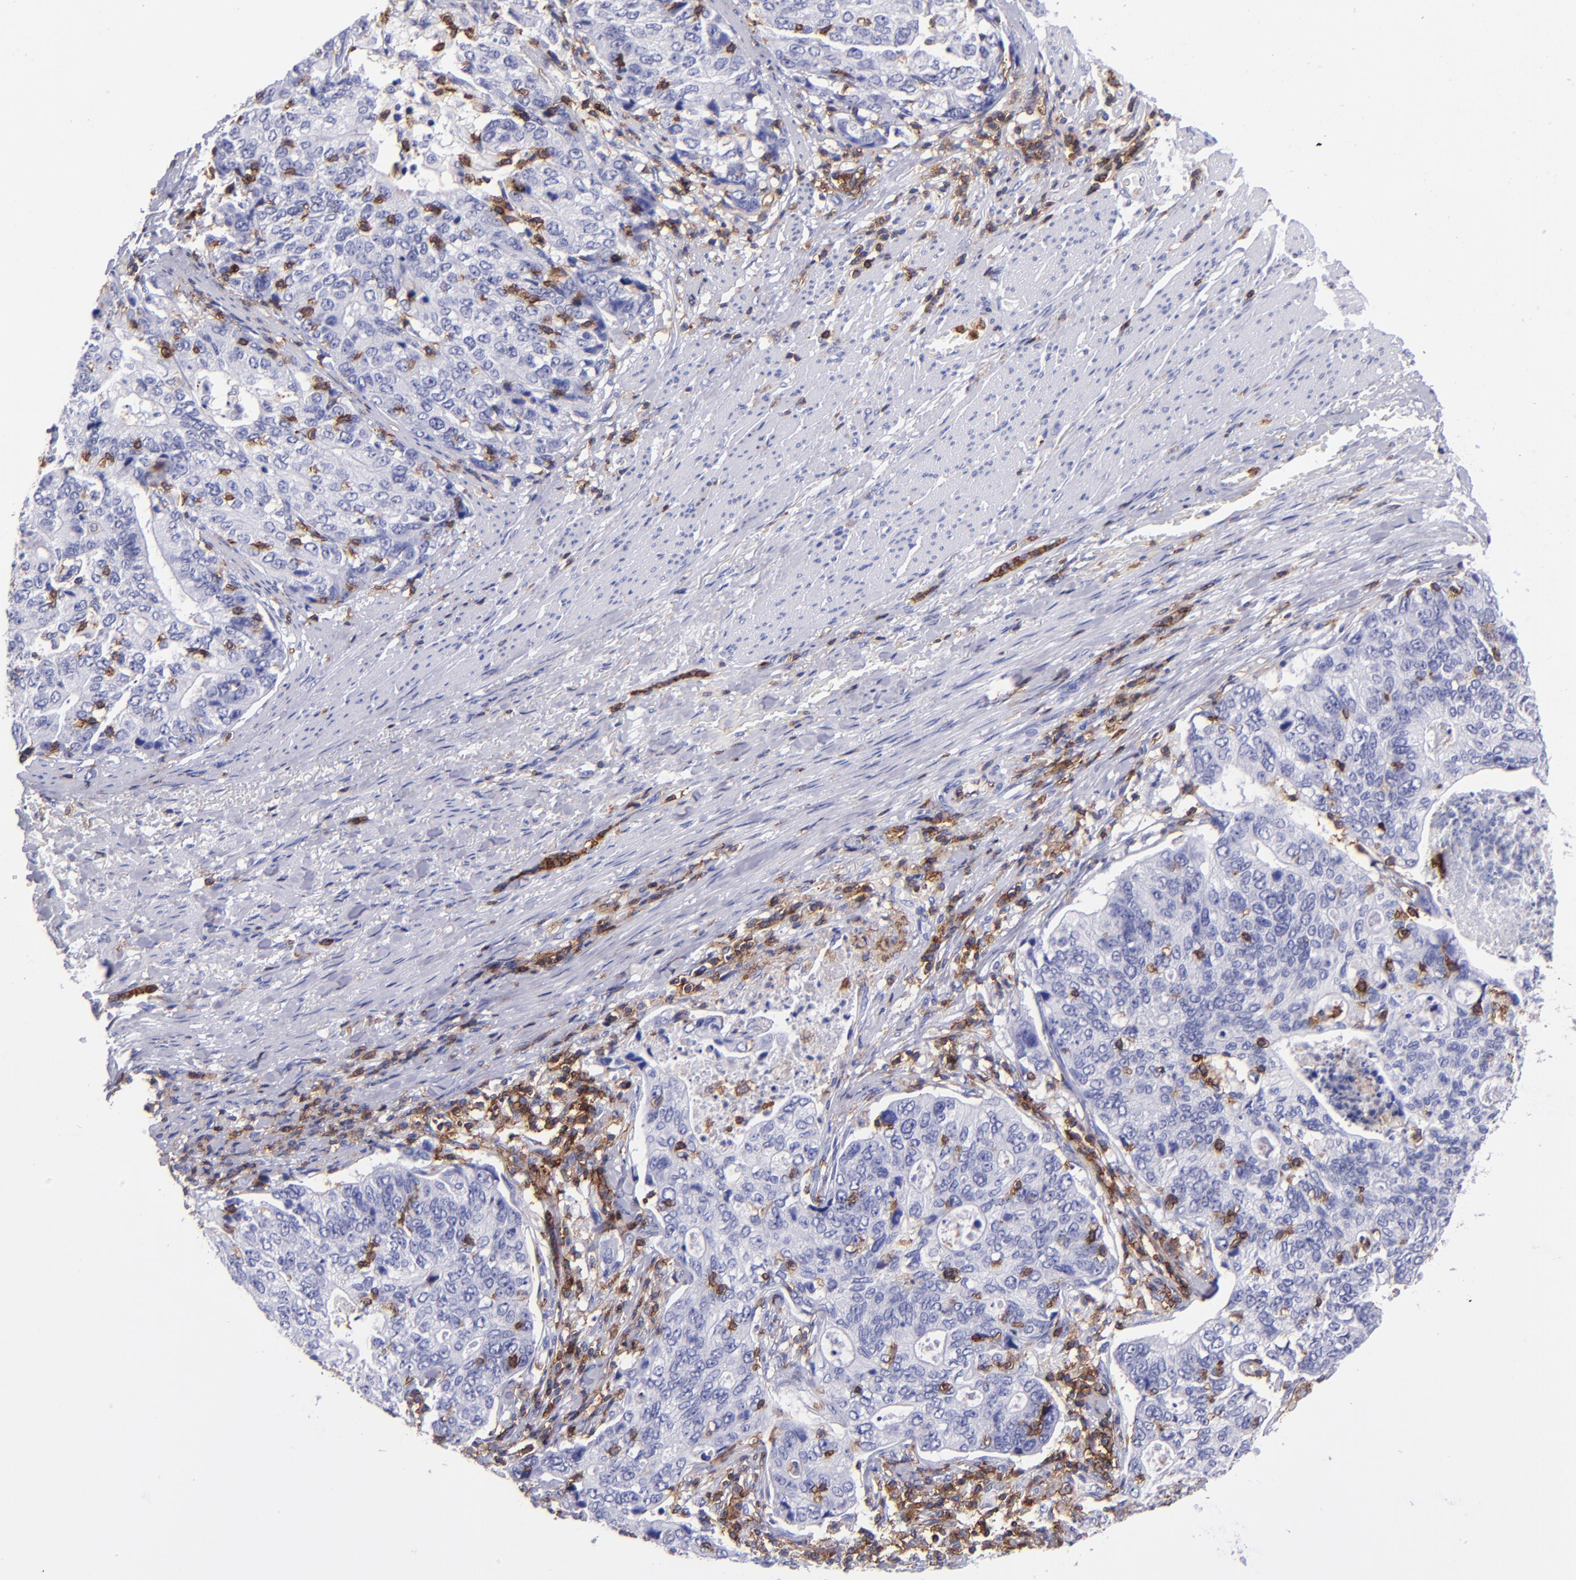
{"staining": {"intensity": "negative", "quantity": "none", "location": "none"}, "tissue": "stomach cancer", "cell_type": "Tumor cells", "image_type": "cancer", "snomed": [{"axis": "morphology", "description": "Adenocarcinoma, NOS"}, {"axis": "topography", "description": "Esophagus"}, {"axis": "topography", "description": "Stomach"}], "caption": "High magnification brightfield microscopy of stomach cancer stained with DAB (3,3'-diaminobenzidine) (brown) and counterstained with hematoxylin (blue): tumor cells show no significant staining. (DAB IHC, high magnification).", "gene": "ICAM3", "patient": {"sex": "male", "age": 74}}